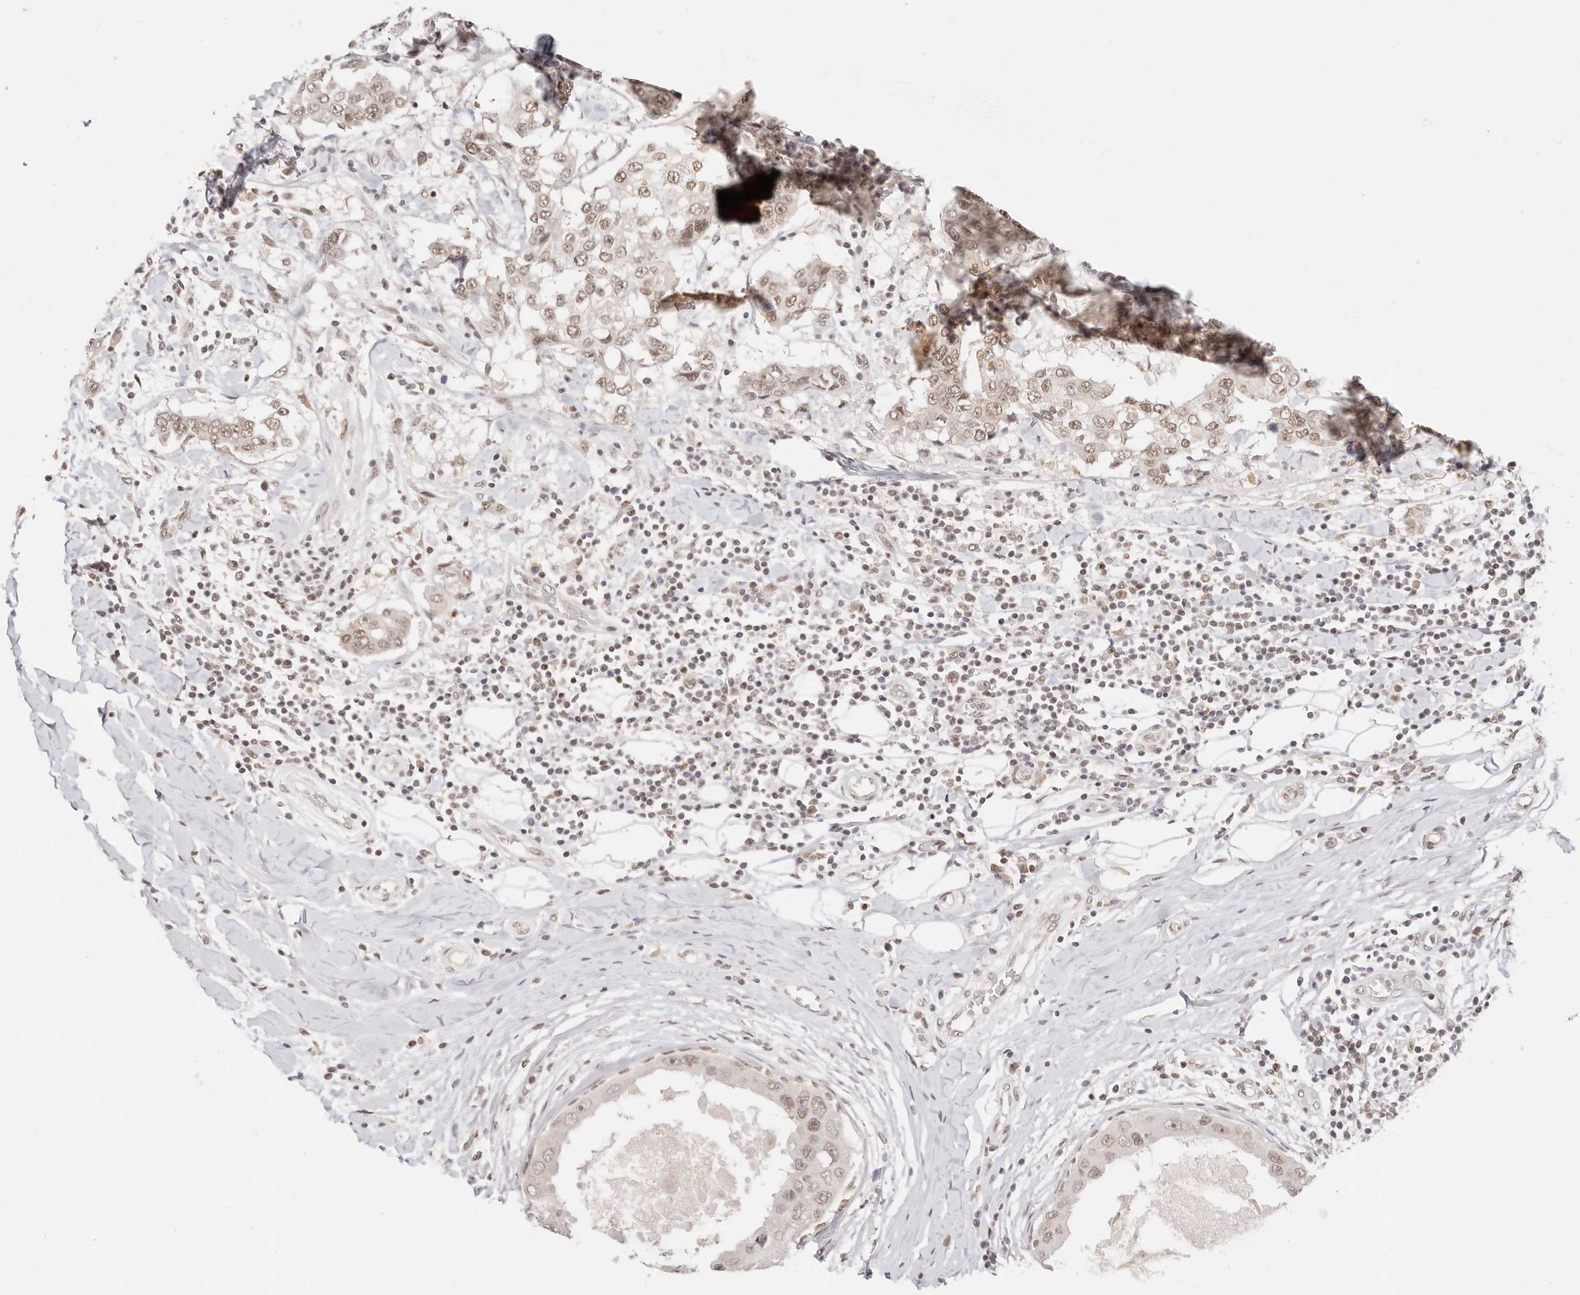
{"staining": {"intensity": "moderate", "quantity": ">75%", "location": "nuclear"}, "tissue": "breast cancer", "cell_type": "Tumor cells", "image_type": "cancer", "snomed": [{"axis": "morphology", "description": "Duct carcinoma"}, {"axis": "topography", "description": "Breast"}], "caption": "Brown immunohistochemical staining in breast invasive ductal carcinoma demonstrates moderate nuclear expression in approximately >75% of tumor cells.", "gene": "RFC3", "patient": {"sex": "female", "age": 27}}